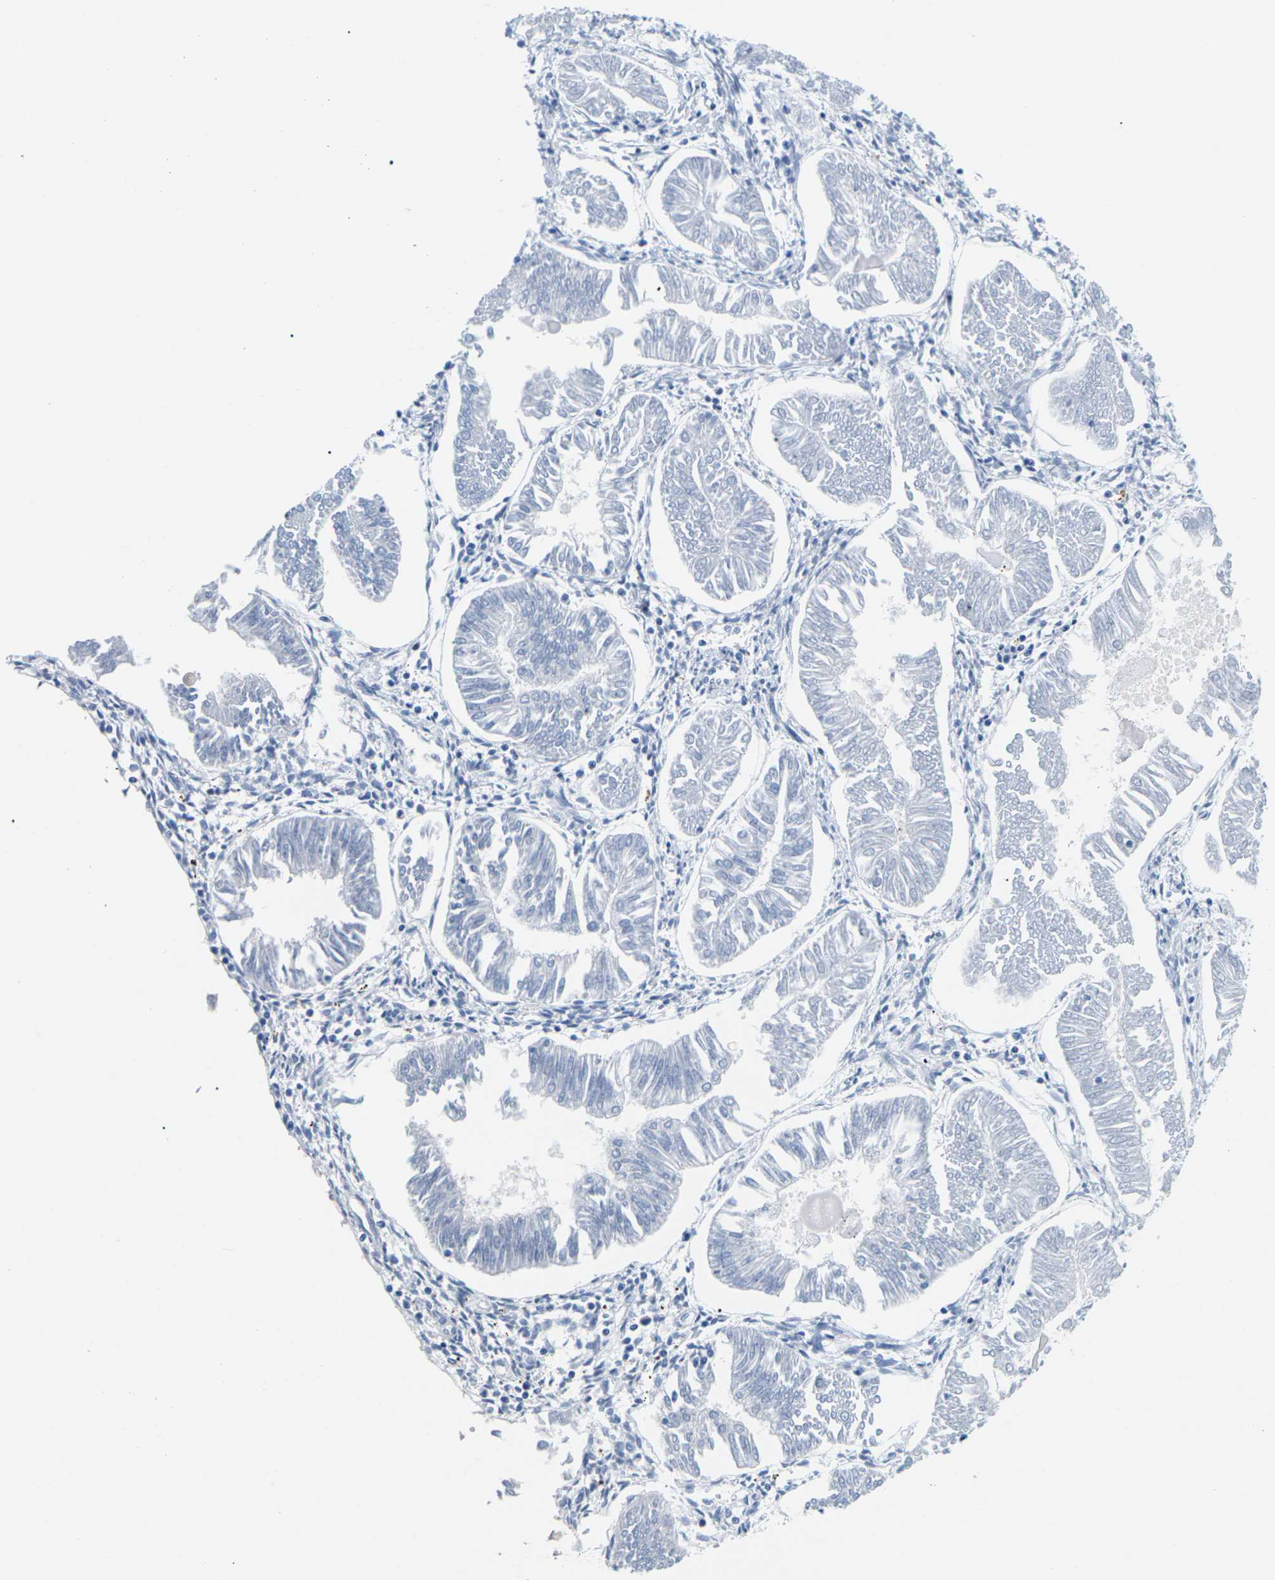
{"staining": {"intensity": "negative", "quantity": "none", "location": "none"}, "tissue": "endometrial cancer", "cell_type": "Tumor cells", "image_type": "cancer", "snomed": [{"axis": "morphology", "description": "Adenocarcinoma, NOS"}, {"axis": "topography", "description": "Endometrium"}], "caption": "Immunohistochemistry (IHC) photomicrograph of neoplastic tissue: endometrial adenocarcinoma stained with DAB (3,3'-diaminobenzidine) shows no significant protein staining in tumor cells.", "gene": "SYNGR2", "patient": {"sex": "female", "age": 53}}